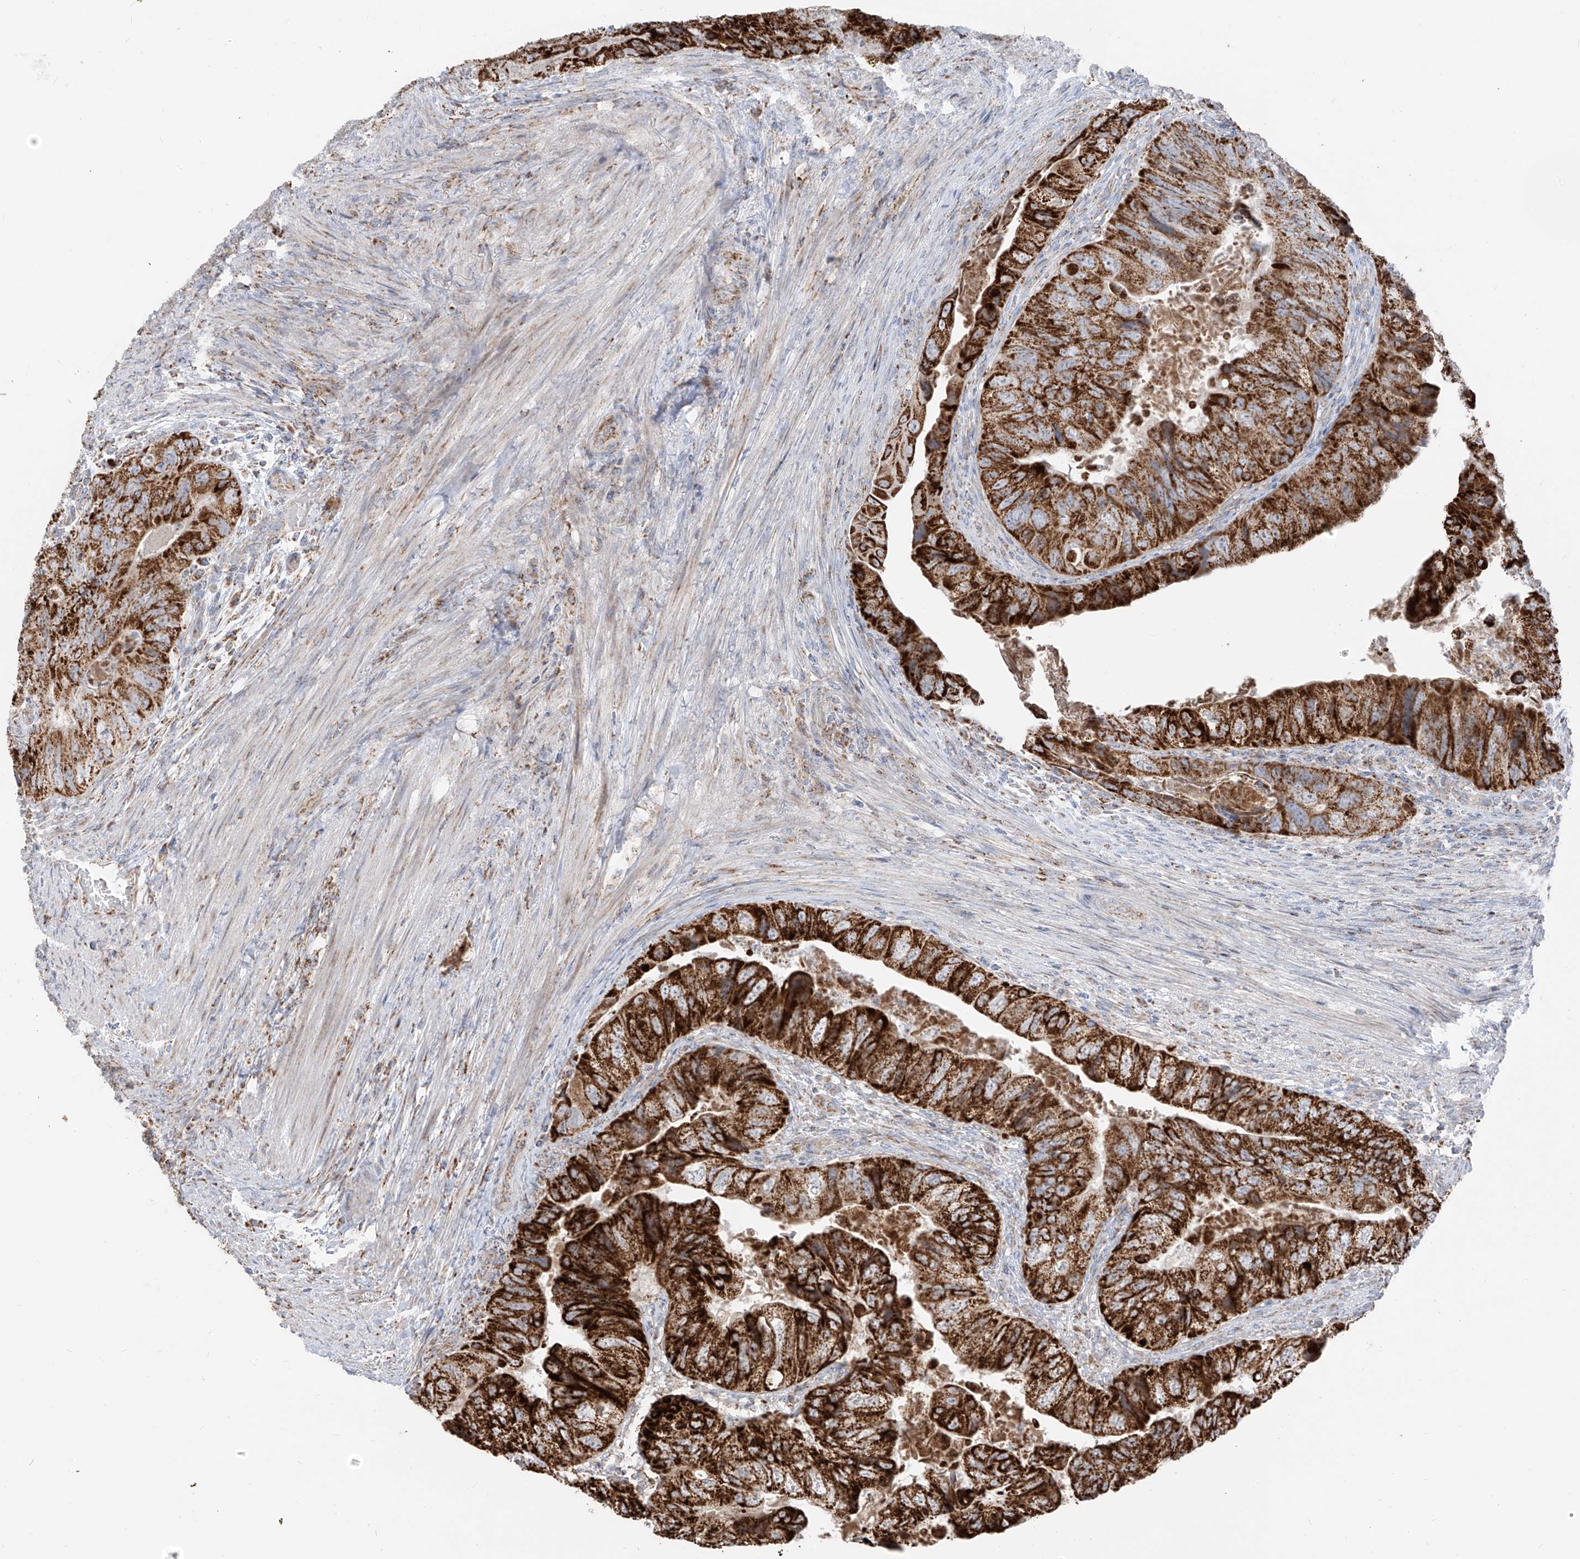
{"staining": {"intensity": "strong", "quantity": ">75%", "location": "cytoplasmic/membranous"}, "tissue": "colorectal cancer", "cell_type": "Tumor cells", "image_type": "cancer", "snomed": [{"axis": "morphology", "description": "Adenocarcinoma, NOS"}, {"axis": "topography", "description": "Rectum"}], "caption": "Immunohistochemical staining of human colorectal adenocarcinoma reveals high levels of strong cytoplasmic/membranous staining in approximately >75% of tumor cells.", "gene": "ETHE1", "patient": {"sex": "male", "age": 63}}